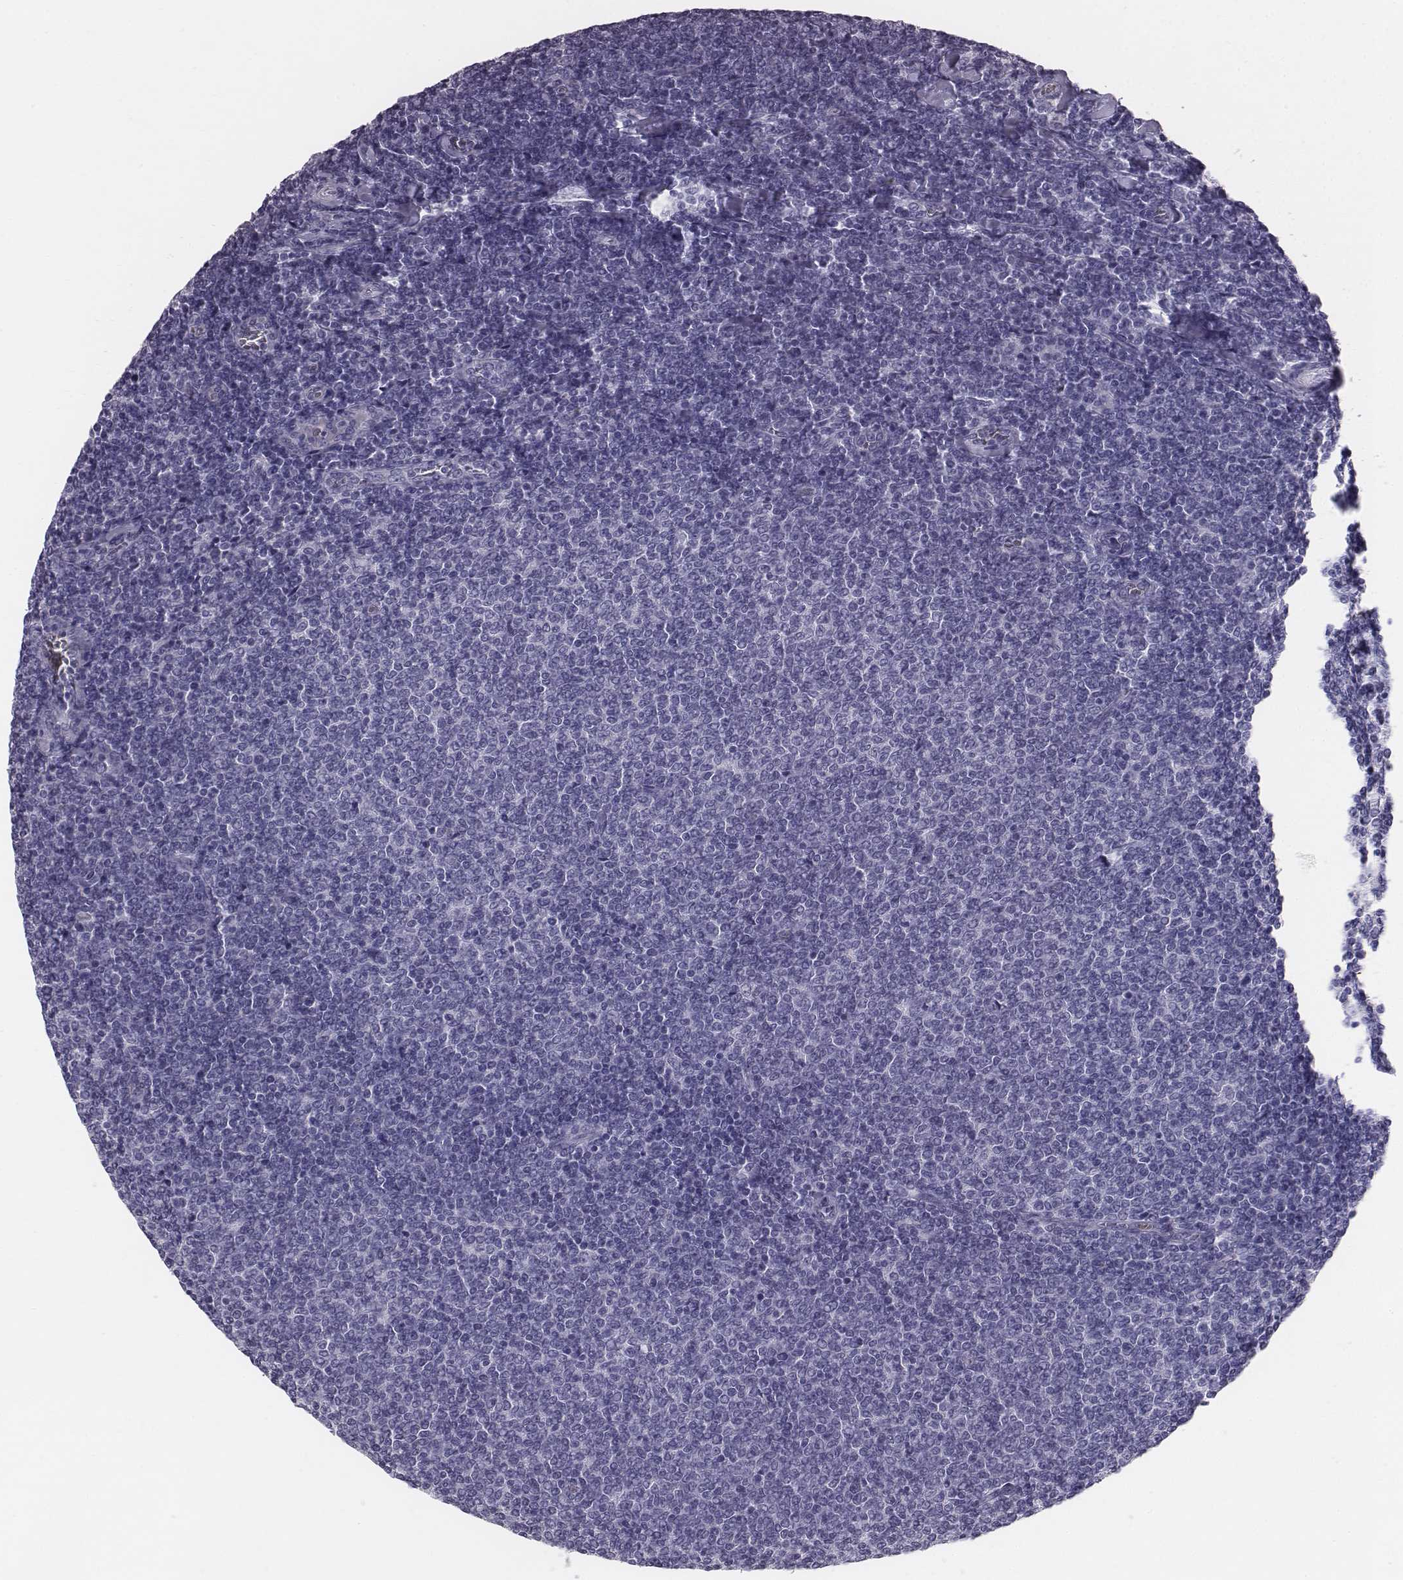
{"staining": {"intensity": "negative", "quantity": "none", "location": "none"}, "tissue": "lymphoma", "cell_type": "Tumor cells", "image_type": "cancer", "snomed": [{"axis": "morphology", "description": "Malignant lymphoma, non-Hodgkin's type, Low grade"}, {"axis": "topography", "description": "Lymph node"}], "caption": "Protein analysis of lymphoma shows no significant expression in tumor cells.", "gene": "HBZ", "patient": {"sex": "male", "age": 52}}